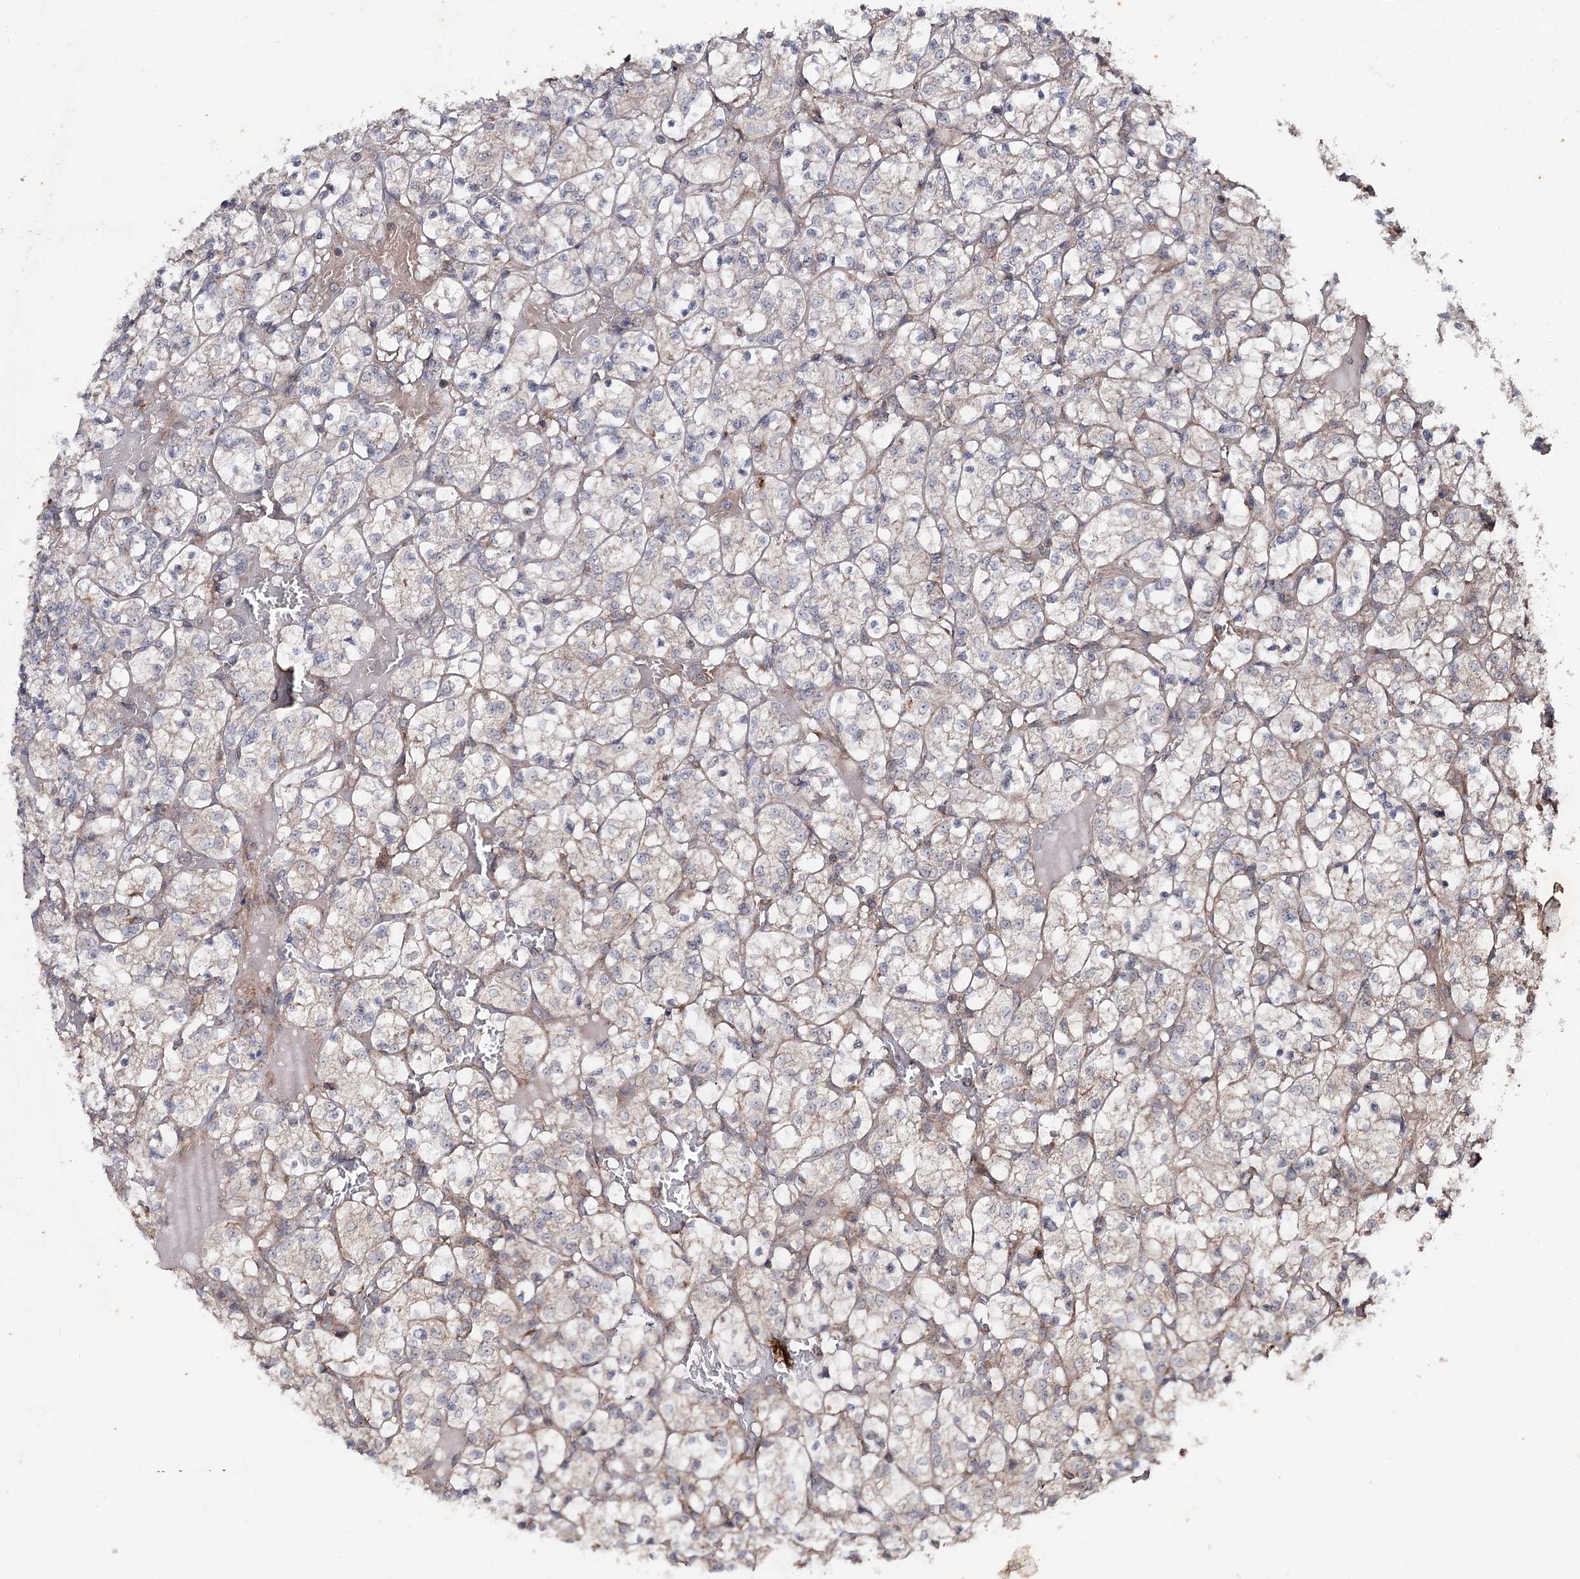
{"staining": {"intensity": "weak", "quantity": "<25%", "location": "cytoplasmic/membranous"}, "tissue": "renal cancer", "cell_type": "Tumor cells", "image_type": "cancer", "snomed": [{"axis": "morphology", "description": "Adenocarcinoma, NOS"}, {"axis": "topography", "description": "Kidney"}], "caption": "A photomicrograph of renal cancer stained for a protein demonstrates no brown staining in tumor cells.", "gene": "MINDY3", "patient": {"sex": "female", "age": 69}}